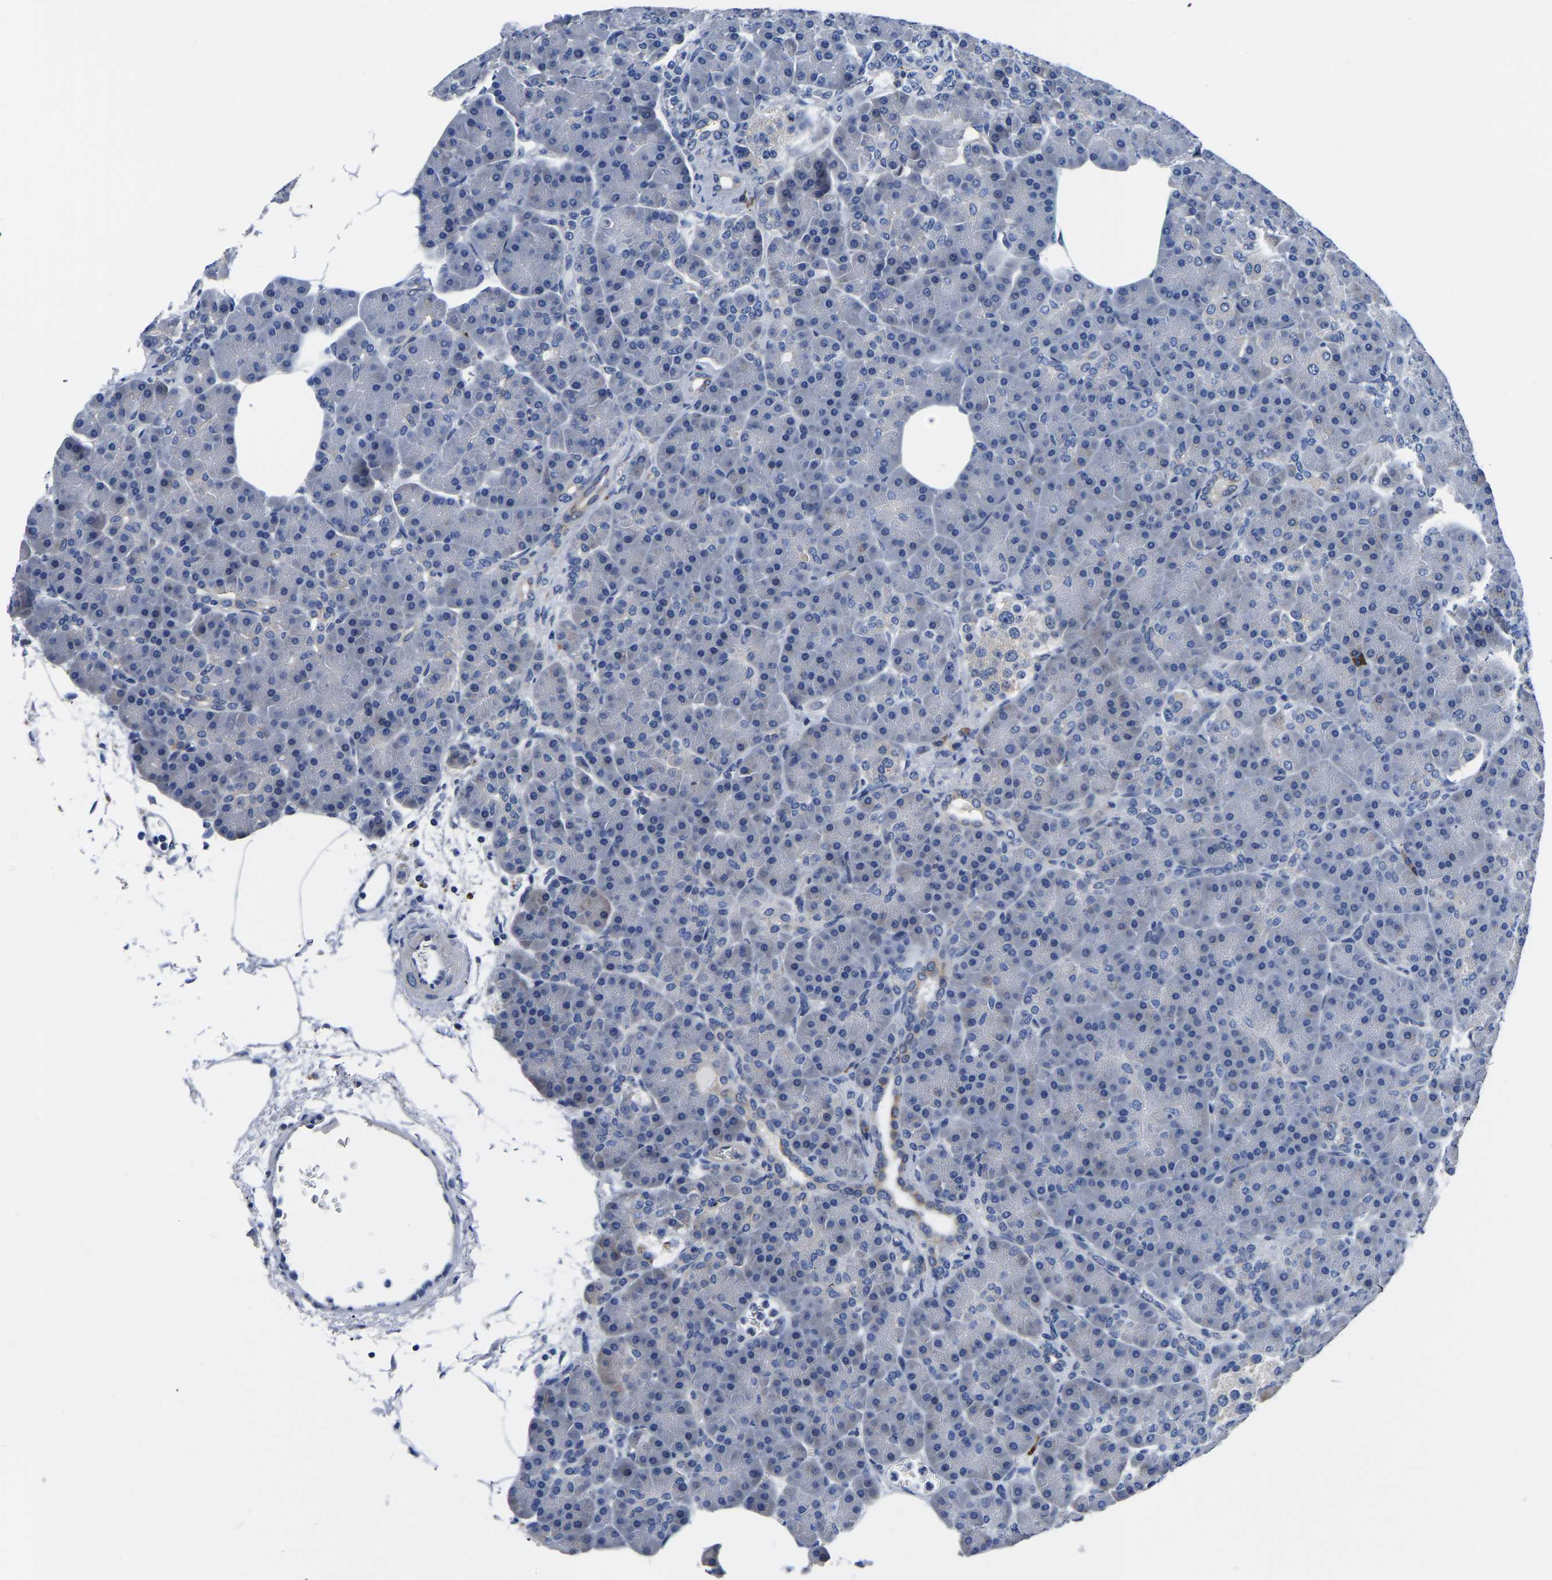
{"staining": {"intensity": "moderate", "quantity": "<25%", "location": "cytoplasmic/membranous"}, "tissue": "pancreas", "cell_type": "Exocrine glandular cells", "image_type": "normal", "snomed": [{"axis": "morphology", "description": "Normal tissue, NOS"}, {"axis": "topography", "description": "Pancreas"}], "caption": "Moderate cytoplasmic/membranous protein expression is appreciated in approximately <25% of exocrine glandular cells in pancreas. Immunohistochemistry (ihc) stains the protein of interest in brown and the nuclei are stained blue.", "gene": "PDLIM7", "patient": {"sex": "female", "age": 70}}